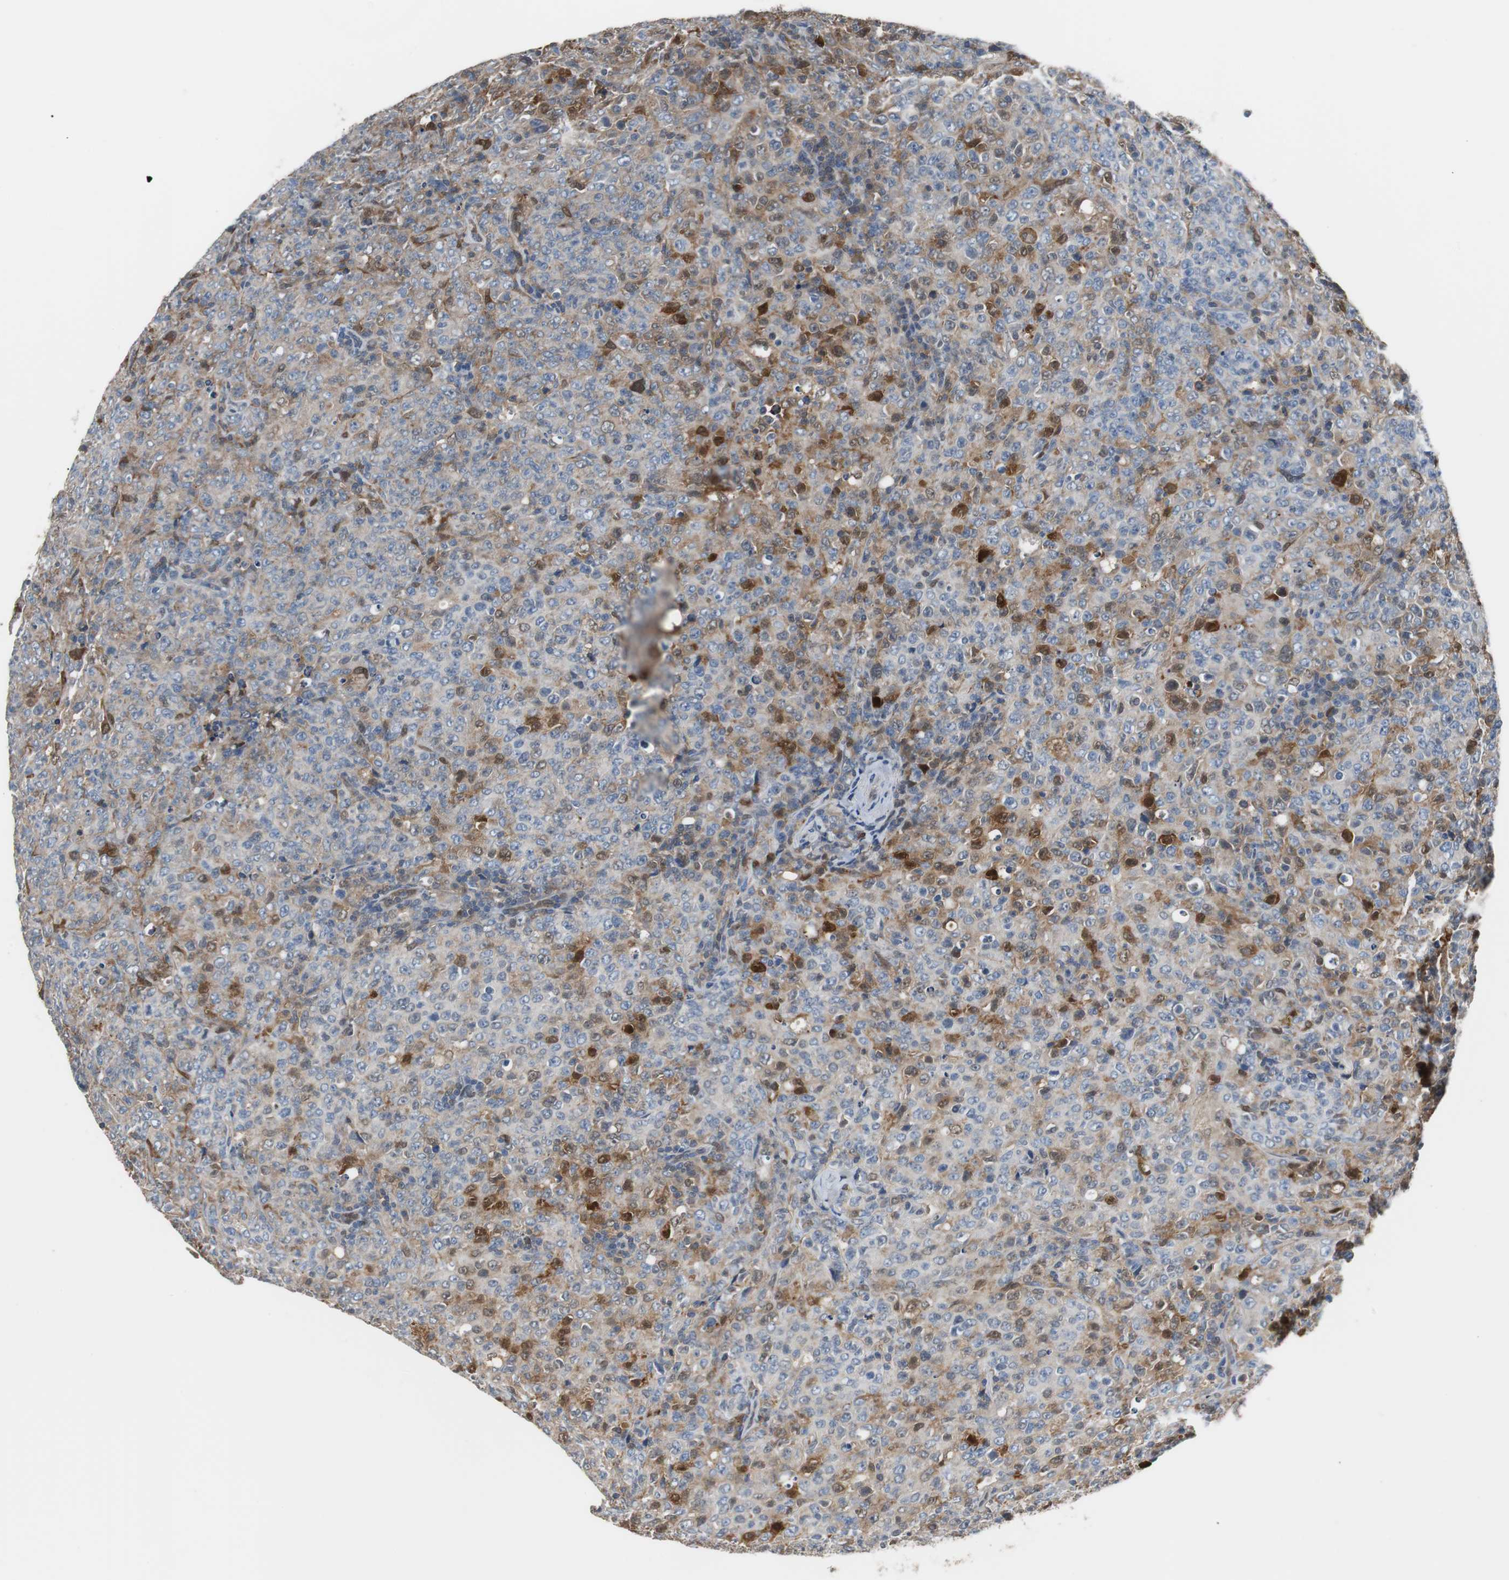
{"staining": {"intensity": "negative", "quantity": "none", "location": "none"}, "tissue": "lymphoma", "cell_type": "Tumor cells", "image_type": "cancer", "snomed": [{"axis": "morphology", "description": "Malignant lymphoma, non-Hodgkin's type, High grade"}, {"axis": "topography", "description": "Tonsil"}], "caption": "Tumor cells show no significant positivity in high-grade malignant lymphoma, non-Hodgkin's type.", "gene": "ANXA4", "patient": {"sex": "female", "age": 36}}